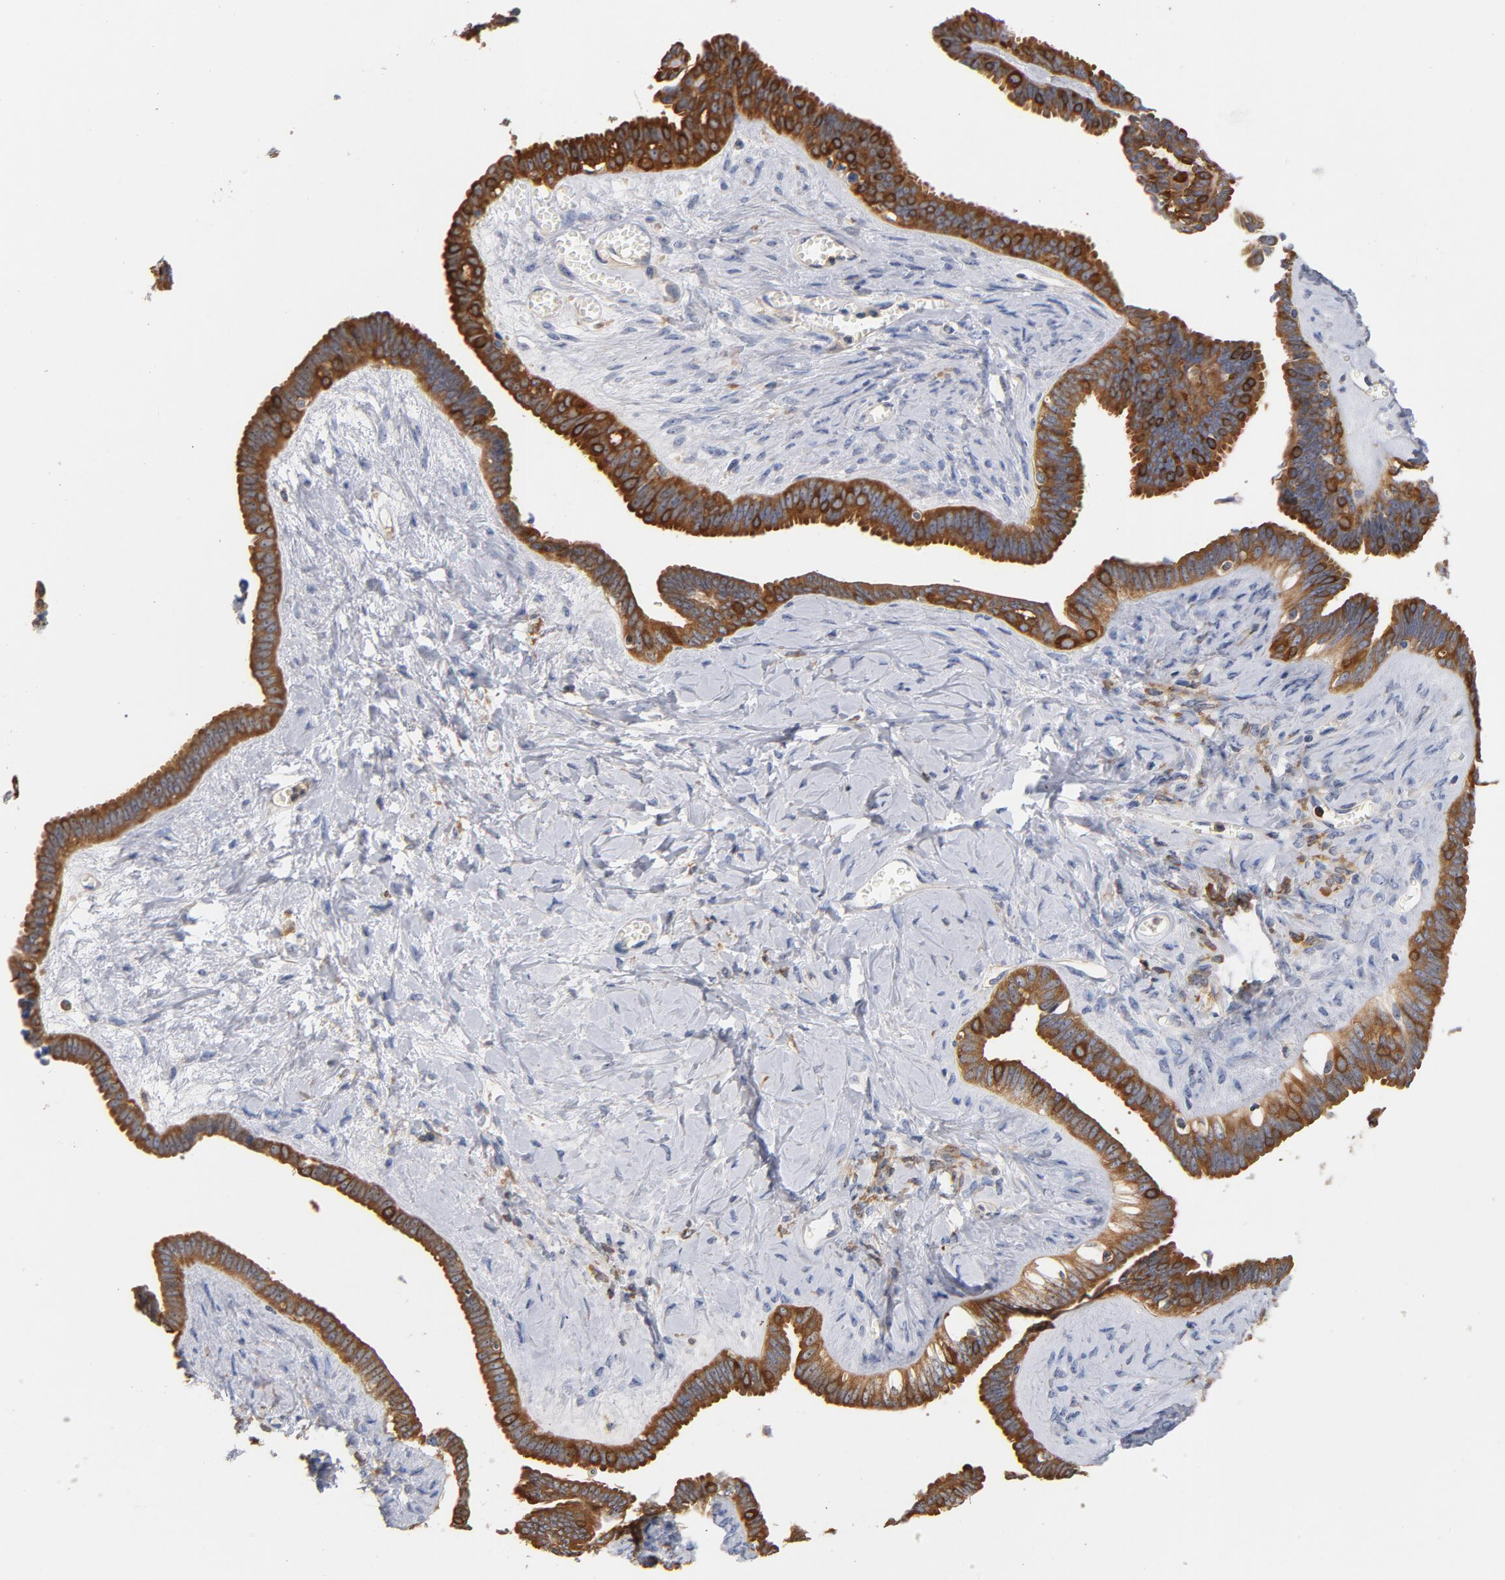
{"staining": {"intensity": "strong", "quantity": ">75%", "location": "cytoplasmic/membranous"}, "tissue": "ovarian cancer", "cell_type": "Tumor cells", "image_type": "cancer", "snomed": [{"axis": "morphology", "description": "Cystadenocarcinoma, serous, NOS"}, {"axis": "topography", "description": "Ovary"}], "caption": "Immunohistochemical staining of human ovarian serous cystadenocarcinoma exhibits high levels of strong cytoplasmic/membranous staining in approximately >75% of tumor cells. (Stains: DAB in brown, nuclei in blue, Microscopy: brightfield microscopy at high magnification).", "gene": "EZR", "patient": {"sex": "female", "age": 71}}